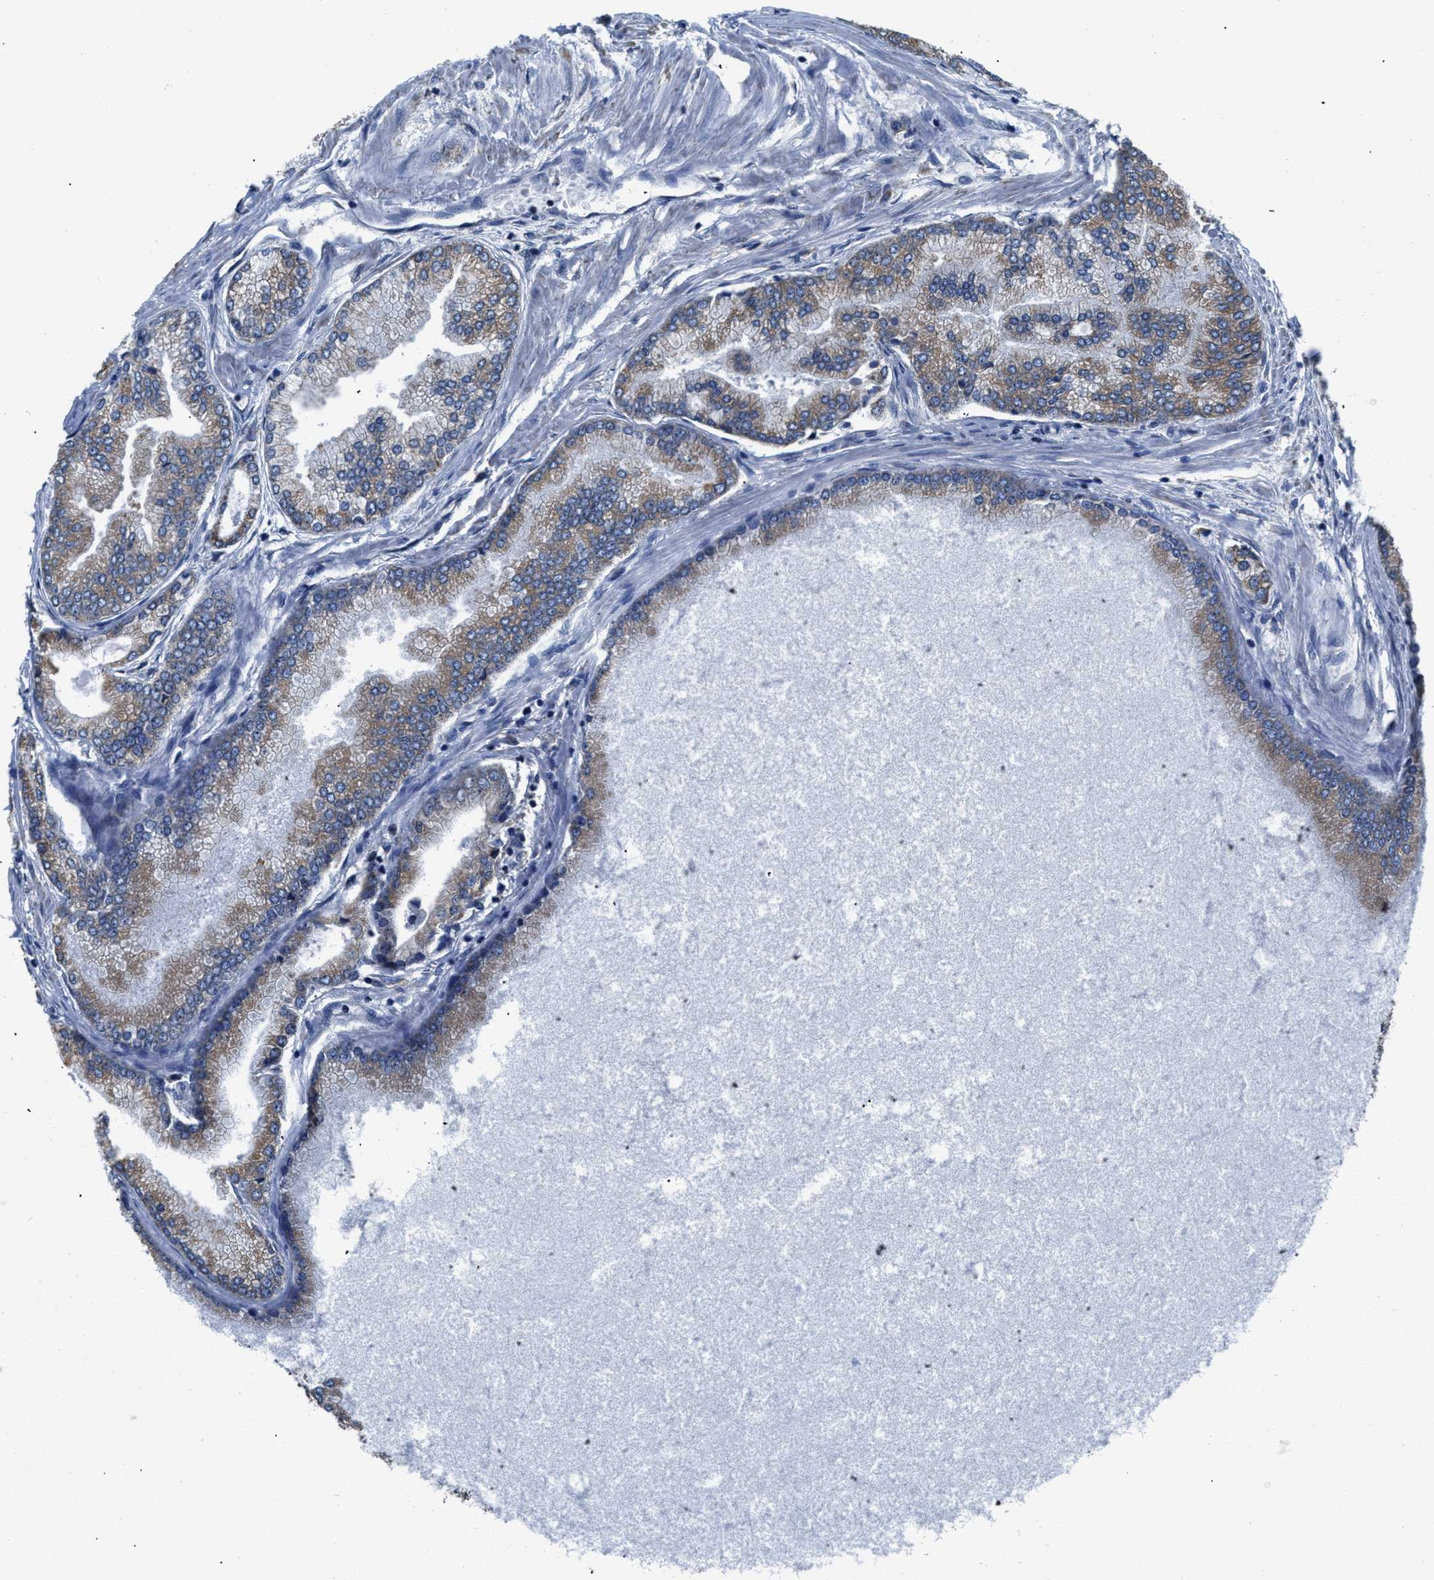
{"staining": {"intensity": "moderate", "quantity": "25%-75%", "location": "cytoplasmic/membranous"}, "tissue": "prostate cancer", "cell_type": "Tumor cells", "image_type": "cancer", "snomed": [{"axis": "morphology", "description": "Adenocarcinoma, High grade"}, {"axis": "topography", "description": "Prostate"}], "caption": "The image demonstrates a brown stain indicating the presence of a protein in the cytoplasmic/membranous of tumor cells in prostate cancer (adenocarcinoma (high-grade)).", "gene": "CEP128", "patient": {"sex": "male", "age": 61}}